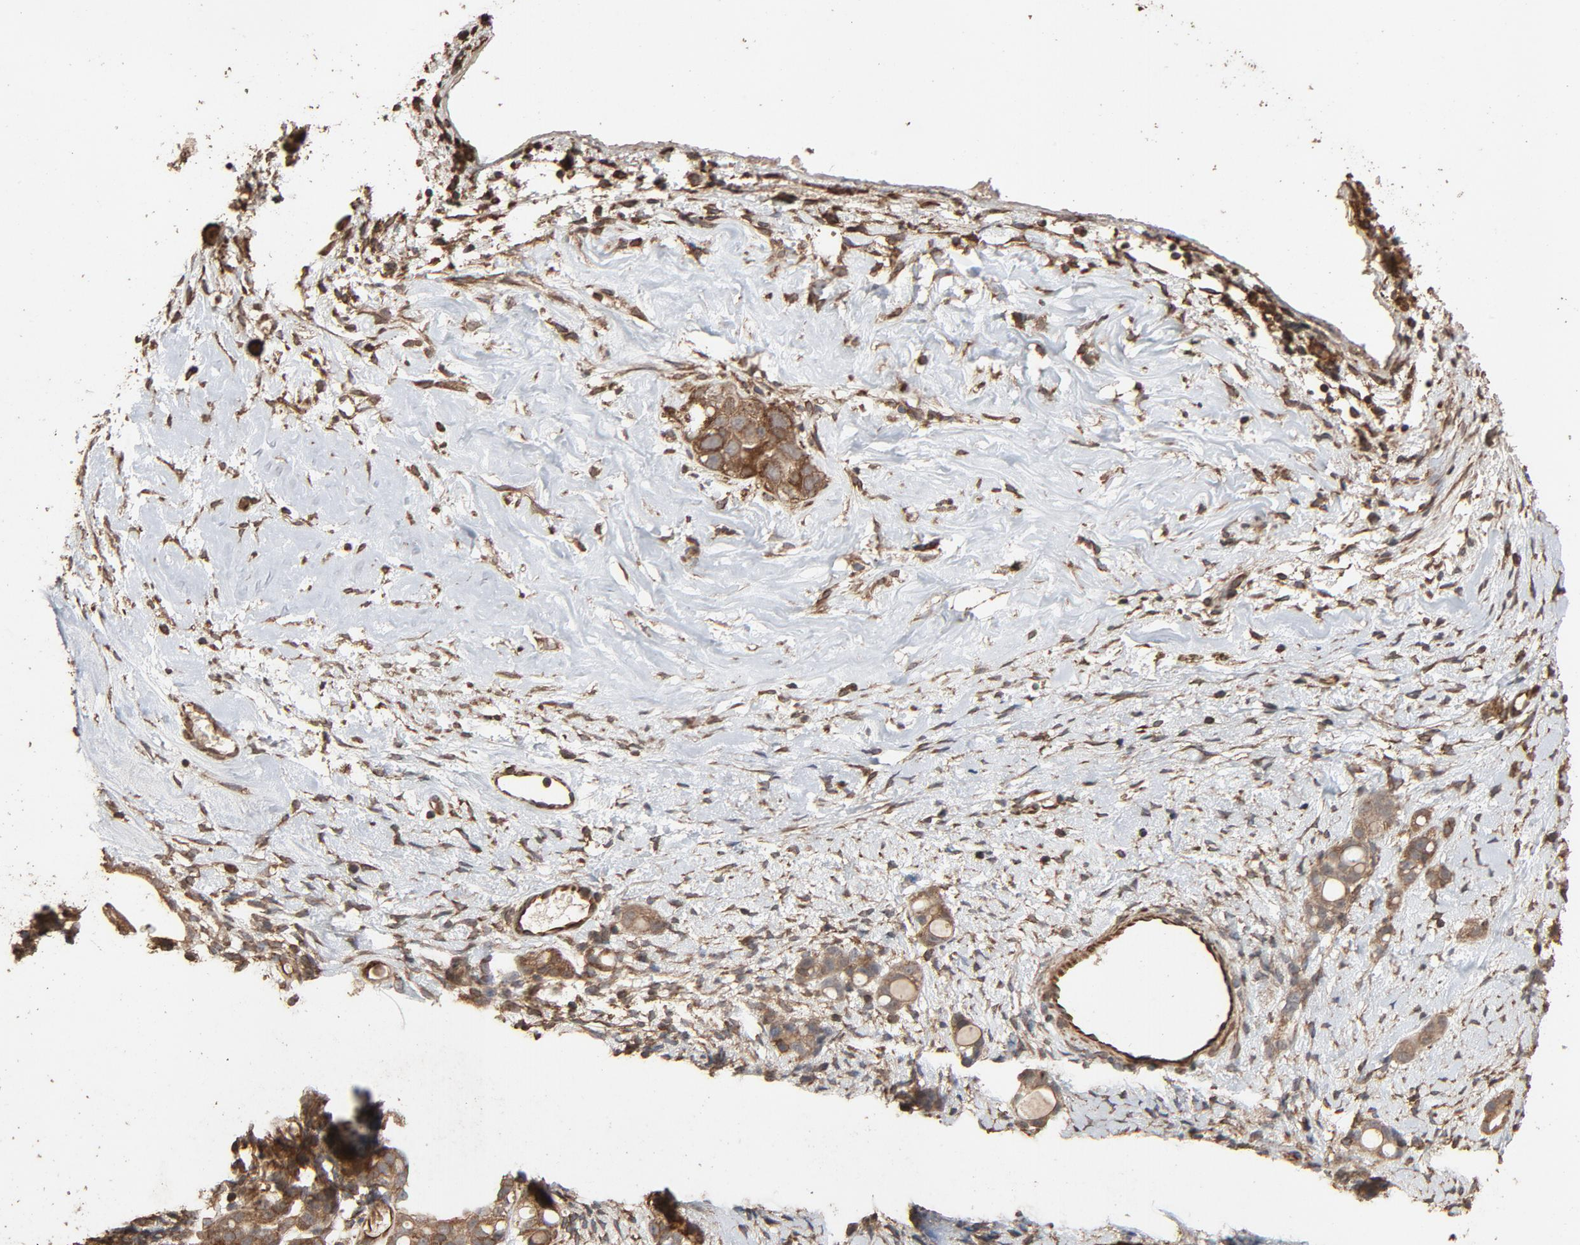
{"staining": {"intensity": "moderate", "quantity": "25%-75%", "location": "cytoplasmic/membranous"}, "tissue": "ovarian cancer", "cell_type": "Tumor cells", "image_type": "cancer", "snomed": [{"axis": "morphology", "description": "Cystadenocarcinoma, serous, NOS"}, {"axis": "topography", "description": "Ovary"}], "caption": "Immunohistochemical staining of ovarian cancer reveals medium levels of moderate cytoplasmic/membranous protein staining in about 25%-75% of tumor cells.", "gene": "RPS6KA6", "patient": {"sex": "female", "age": 66}}